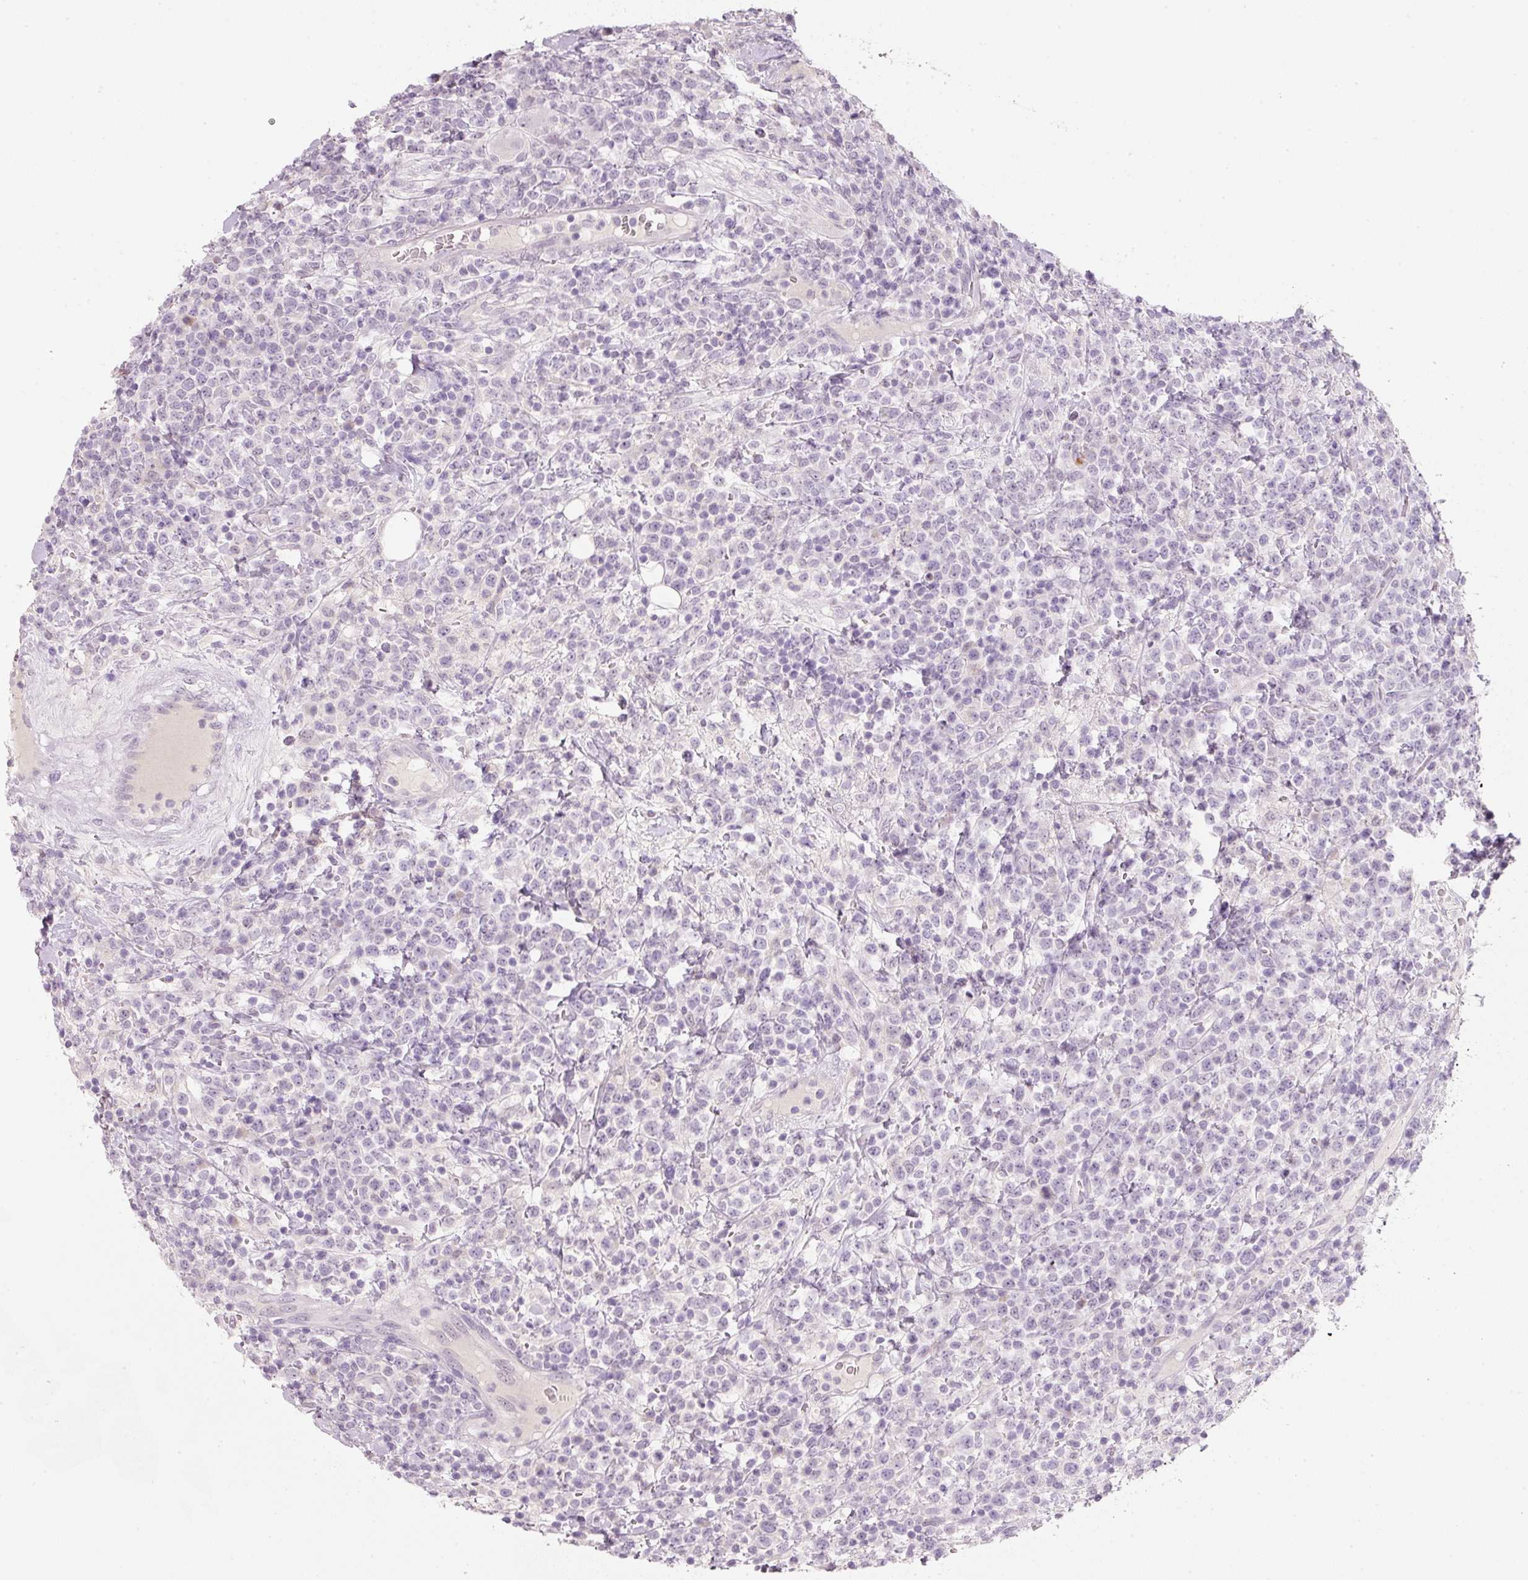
{"staining": {"intensity": "negative", "quantity": "none", "location": "none"}, "tissue": "lymphoma", "cell_type": "Tumor cells", "image_type": "cancer", "snomed": [{"axis": "morphology", "description": "Malignant lymphoma, non-Hodgkin's type, High grade"}, {"axis": "topography", "description": "Colon"}], "caption": "A photomicrograph of malignant lymphoma, non-Hodgkin's type (high-grade) stained for a protein exhibits no brown staining in tumor cells.", "gene": "ENSG00000206549", "patient": {"sex": "female", "age": 53}}